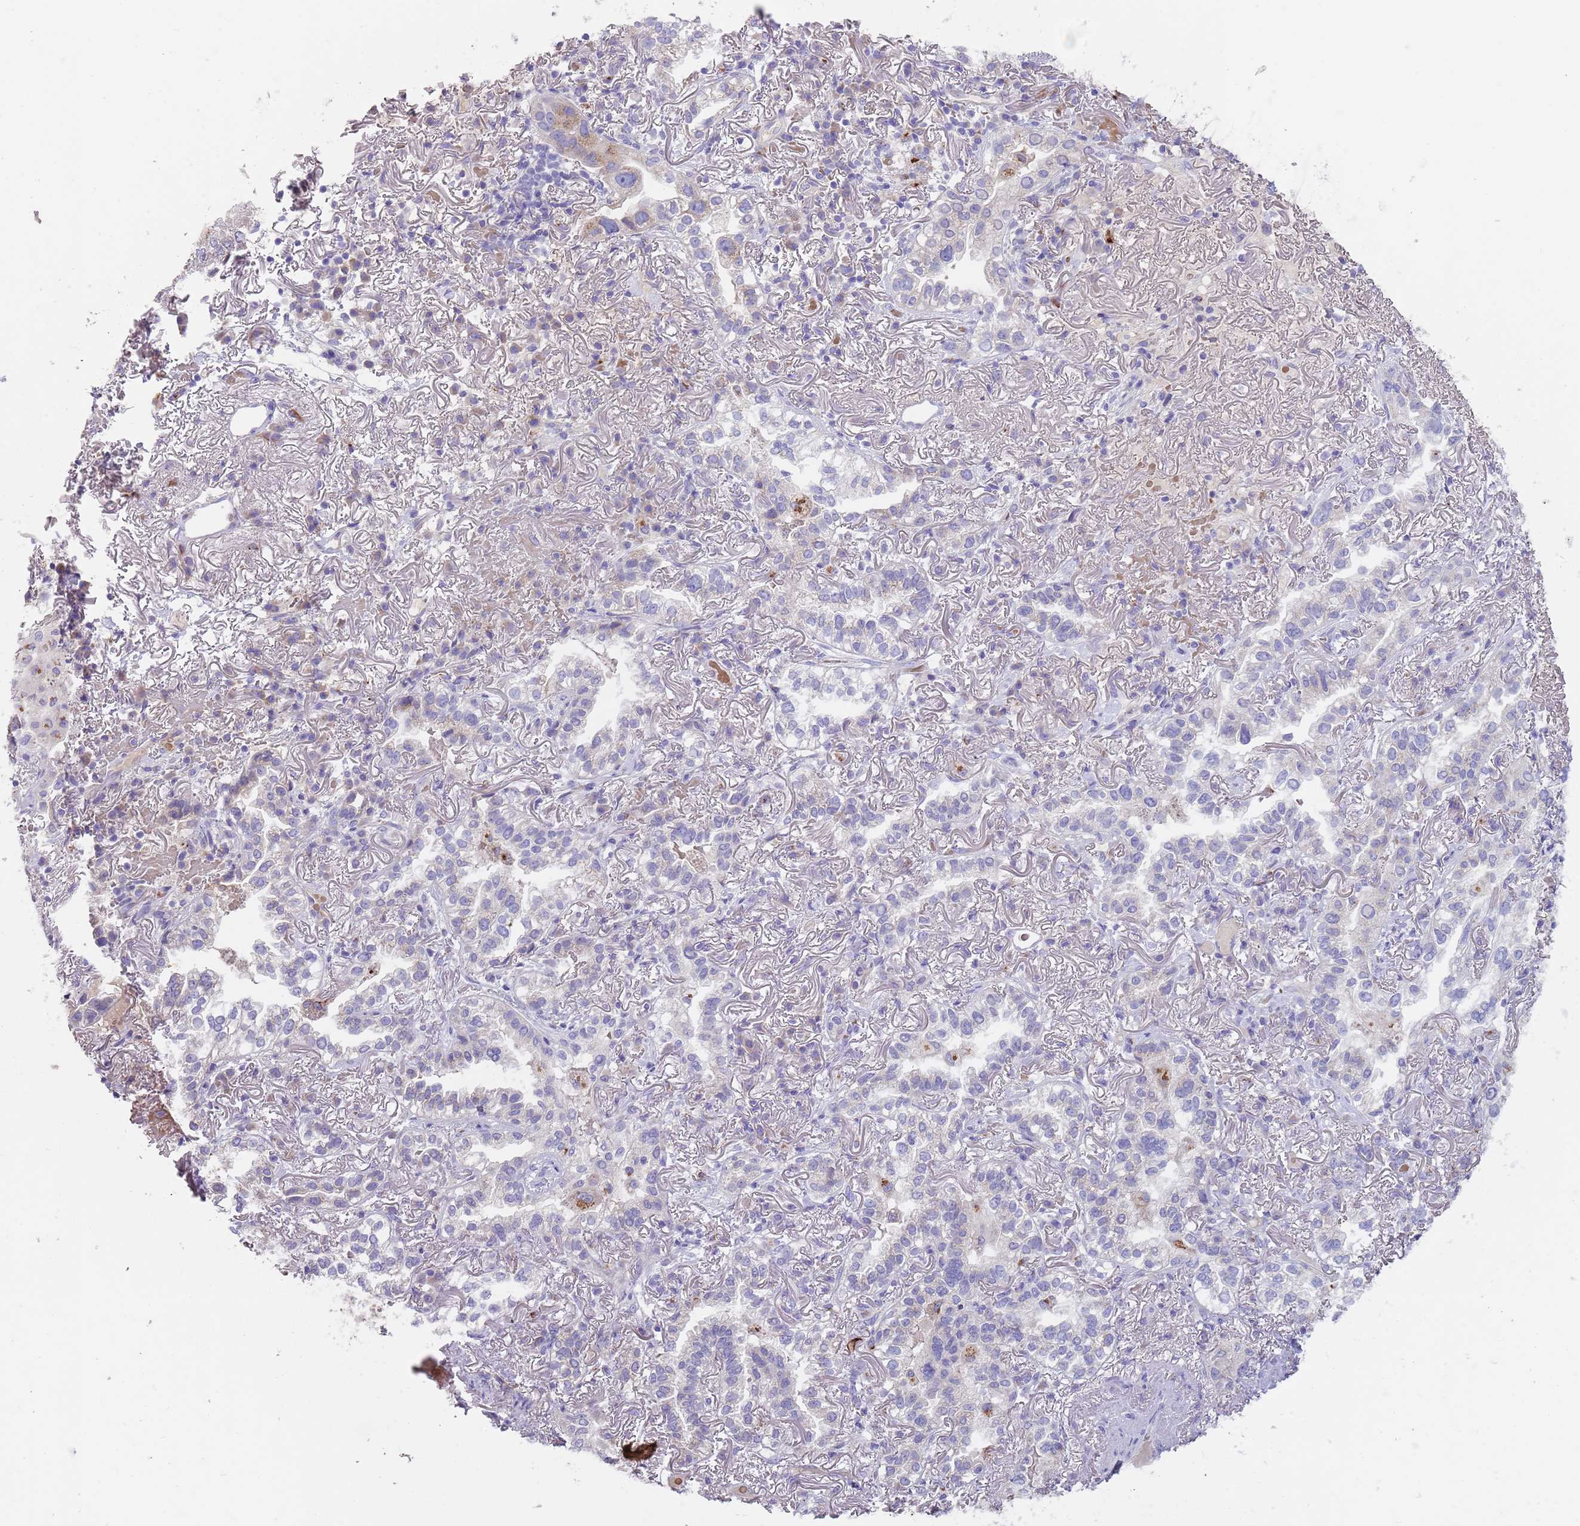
{"staining": {"intensity": "negative", "quantity": "none", "location": "none"}, "tissue": "lung cancer", "cell_type": "Tumor cells", "image_type": "cancer", "snomed": [{"axis": "morphology", "description": "Adenocarcinoma, NOS"}, {"axis": "topography", "description": "Lung"}], "caption": "A high-resolution micrograph shows immunohistochemistry (IHC) staining of lung cancer (adenocarcinoma), which exhibits no significant positivity in tumor cells.", "gene": "TMEM251", "patient": {"sex": "female", "age": 69}}